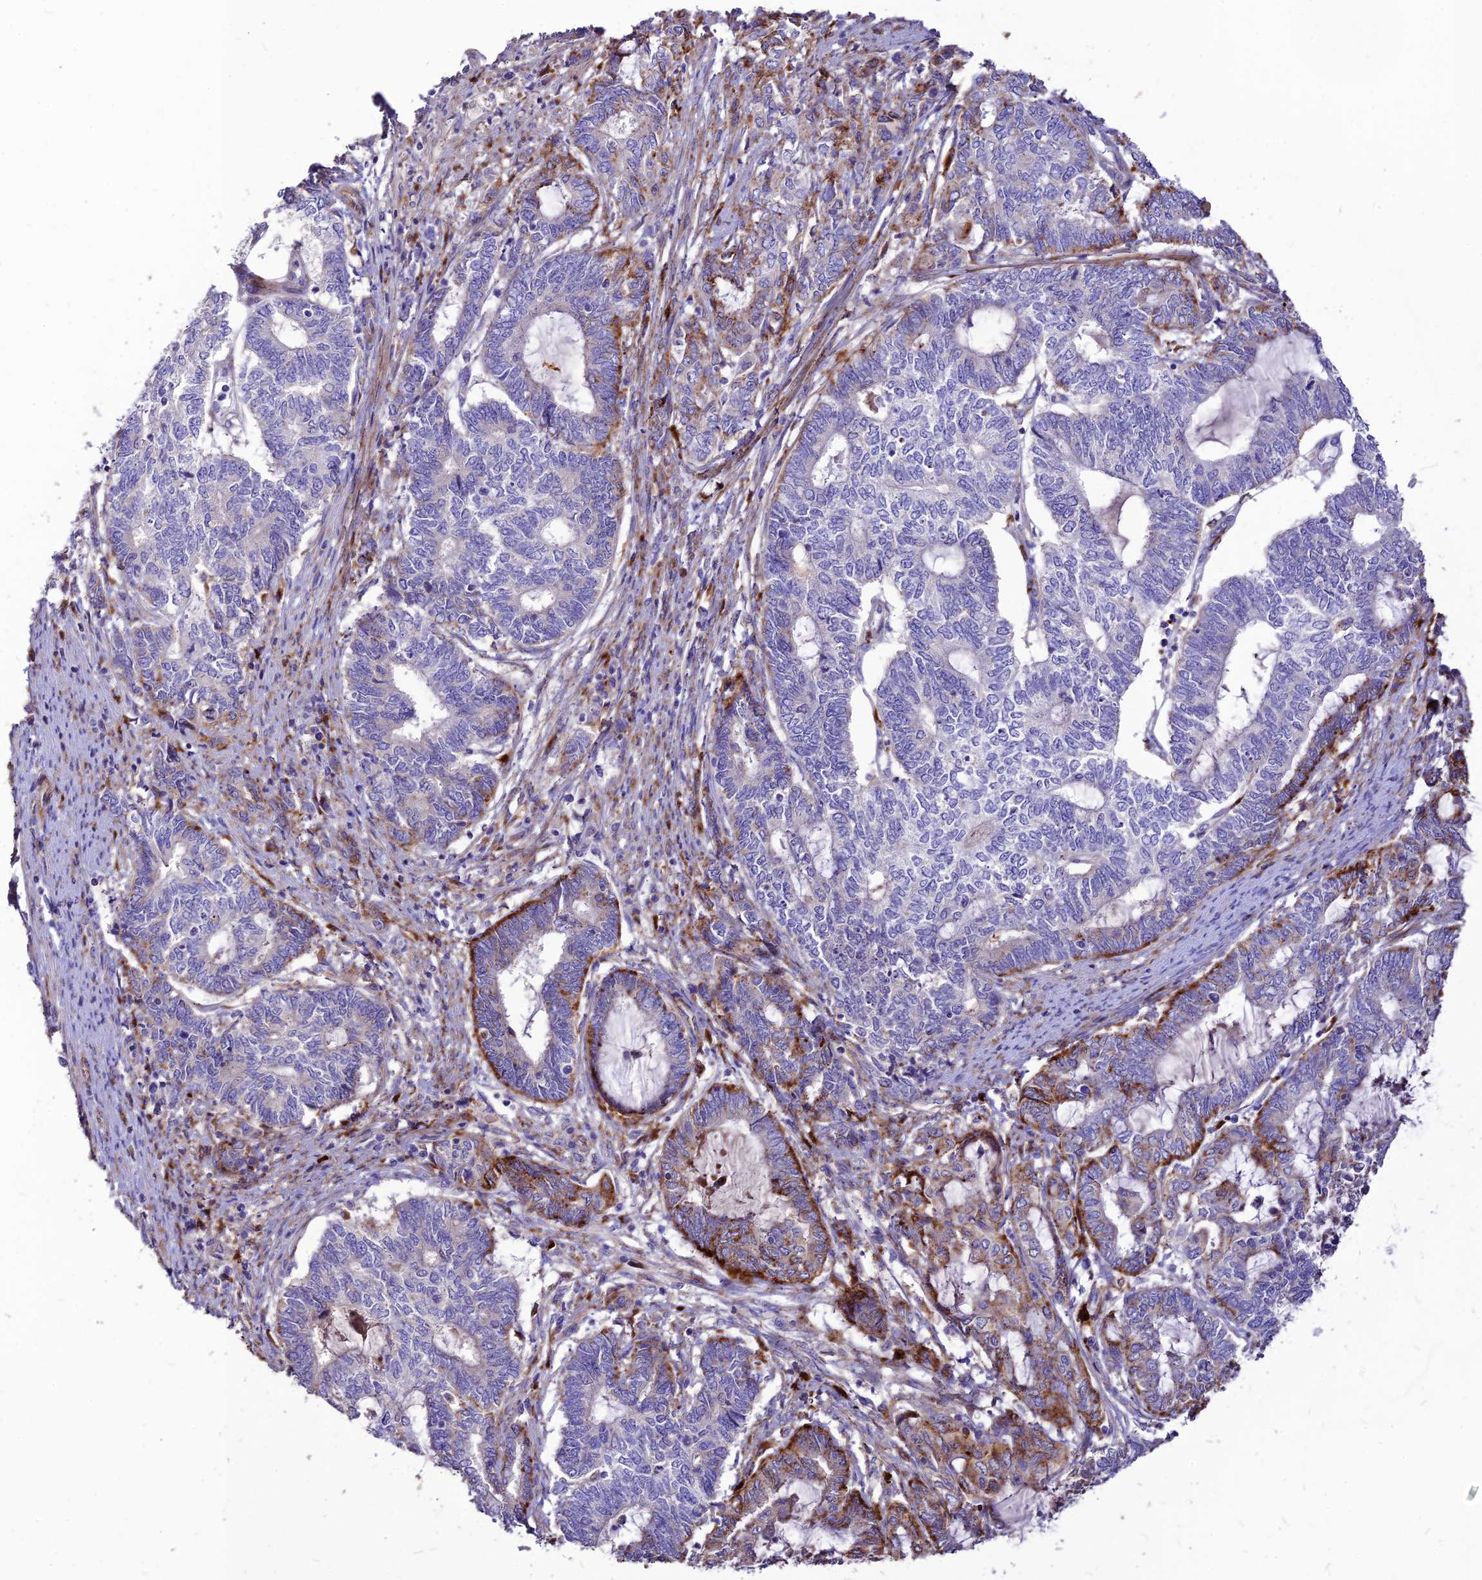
{"staining": {"intensity": "moderate", "quantity": "<25%", "location": "cytoplasmic/membranous"}, "tissue": "endometrial cancer", "cell_type": "Tumor cells", "image_type": "cancer", "snomed": [{"axis": "morphology", "description": "Adenocarcinoma, NOS"}, {"axis": "topography", "description": "Uterus"}, {"axis": "topography", "description": "Endometrium"}], "caption": "Endometrial cancer (adenocarcinoma) stained with immunohistochemistry shows moderate cytoplasmic/membranous expression in approximately <25% of tumor cells.", "gene": "RIMOC1", "patient": {"sex": "female", "age": 70}}